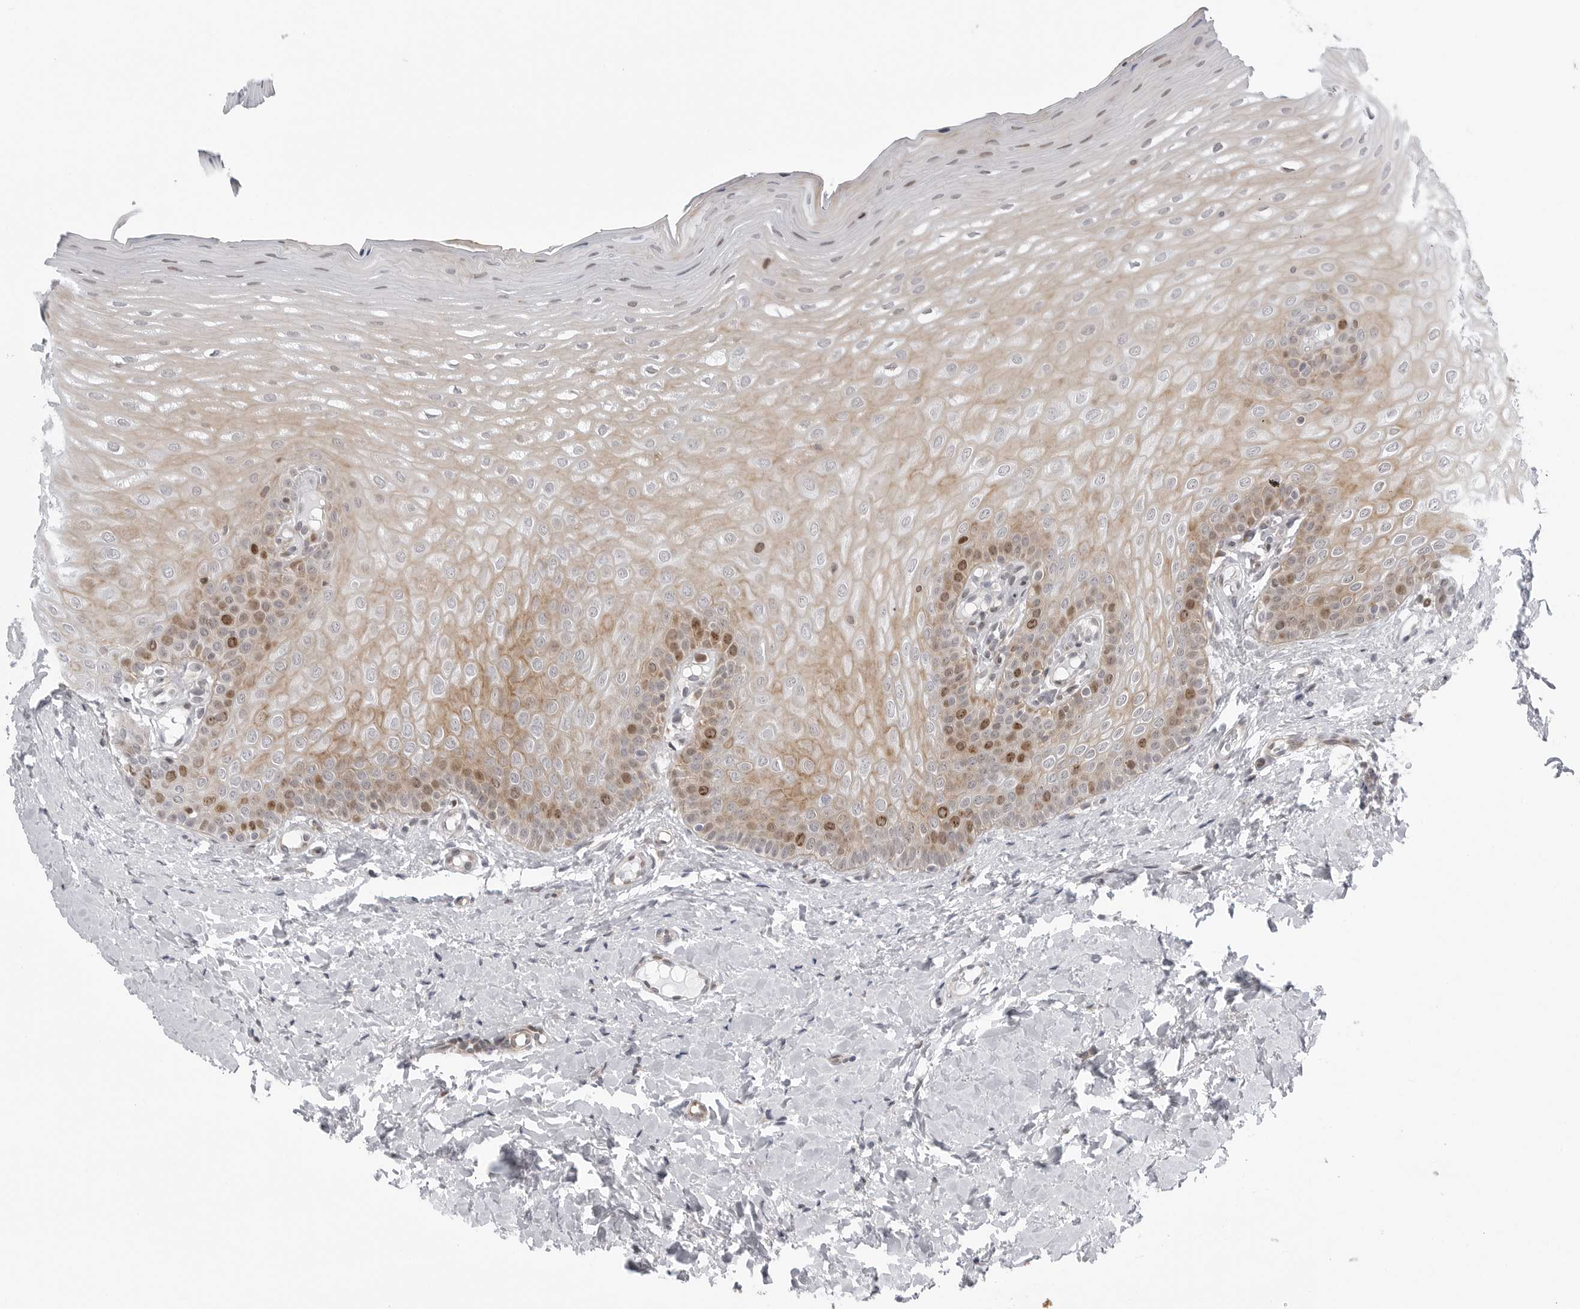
{"staining": {"intensity": "moderate", "quantity": "<25%", "location": "nuclear"}, "tissue": "oral mucosa", "cell_type": "Squamous epithelial cells", "image_type": "normal", "snomed": [{"axis": "morphology", "description": "Normal tissue, NOS"}, {"axis": "topography", "description": "Oral tissue"}], "caption": "Oral mucosa stained with DAB IHC demonstrates low levels of moderate nuclear expression in about <25% of squamous epithelial cells.", "gene": "FAM135B", "patient": {"sex": "female", "age": 39}}